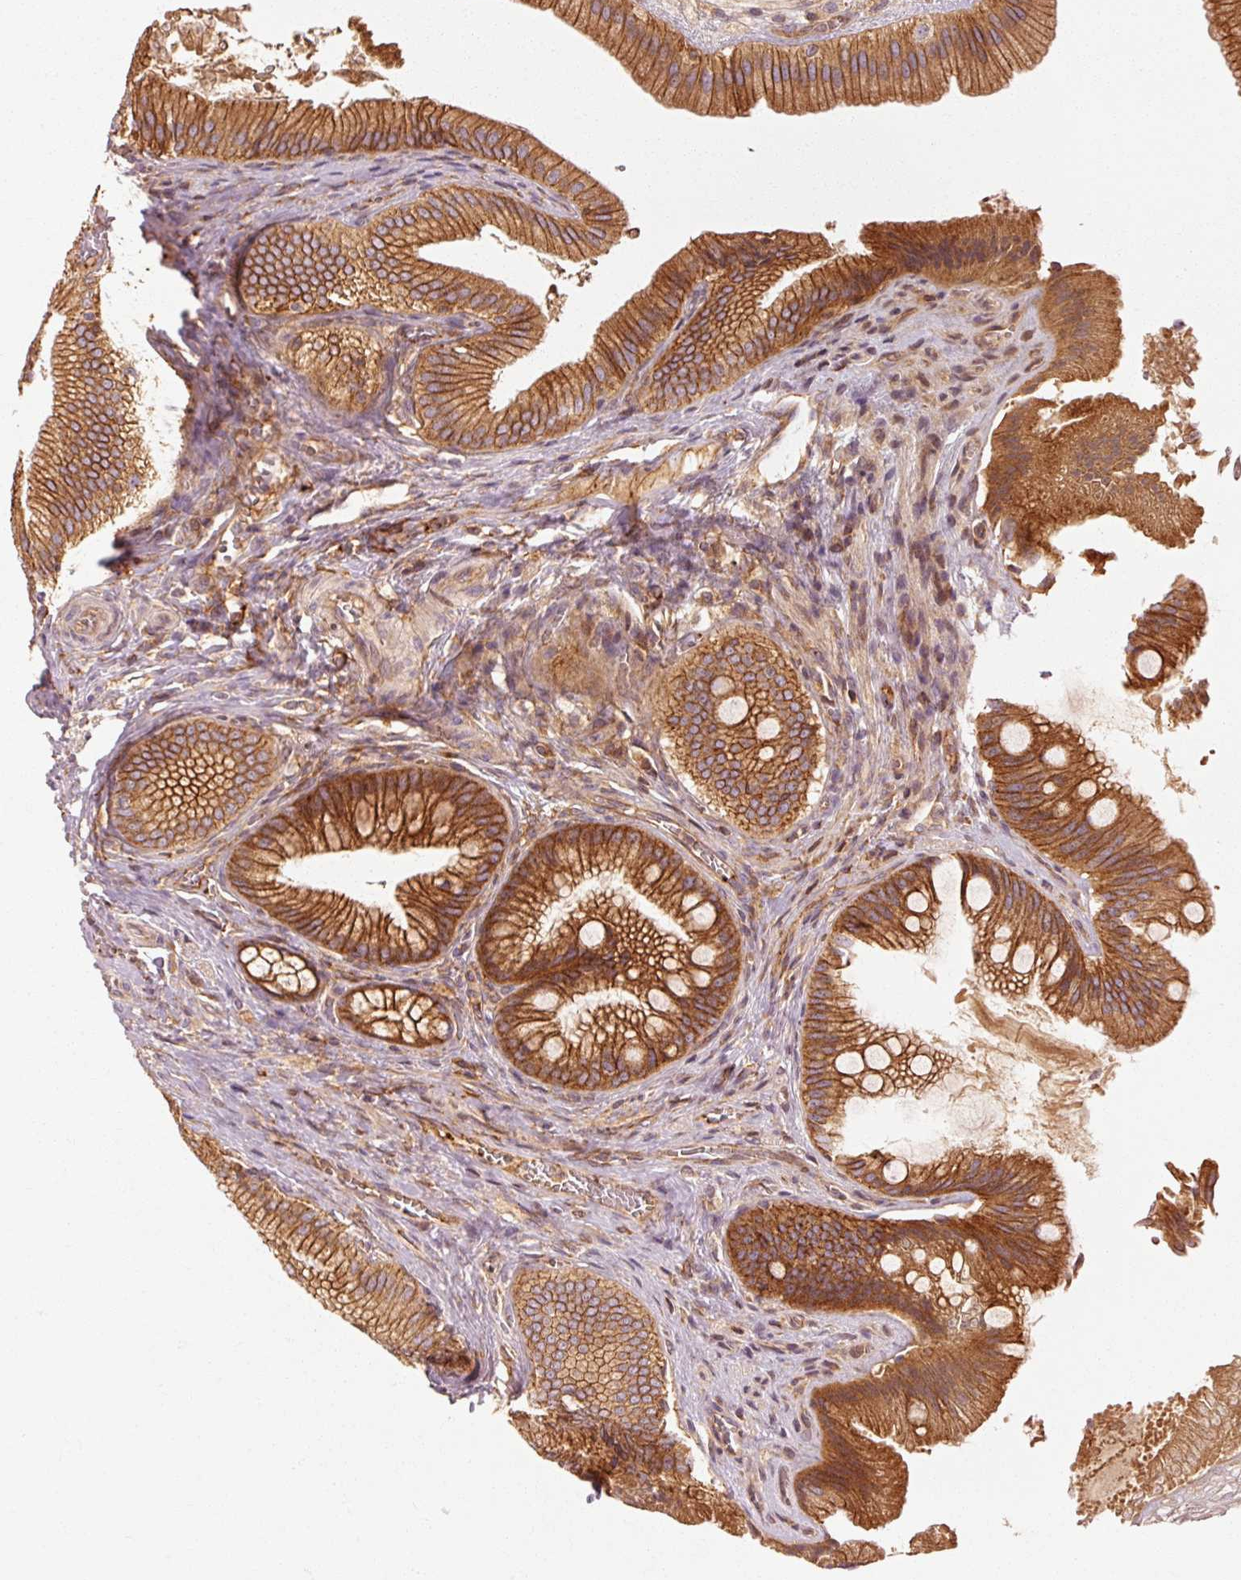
{"staining": {"intensity": "strong", "quantity": ">75%", "location": "cytoplasmic/membranous"}, "tissue": "gallbladder", "cell_type": "Glandular cells", "image_type": "normal", "snomed": [{"axis": "morphology", "description": "Normal tissue, NOS"}, {"axis": "topography", "description": "Gallbladder"}], "caption": "This micrograph reveals IHC staining of normal gallbladder, with high strong cytoplasmic/membranous staining in about >75% of glandular cells.", "gene": "CTNNA1", "patient": {"sex": "male", "age": 17}}